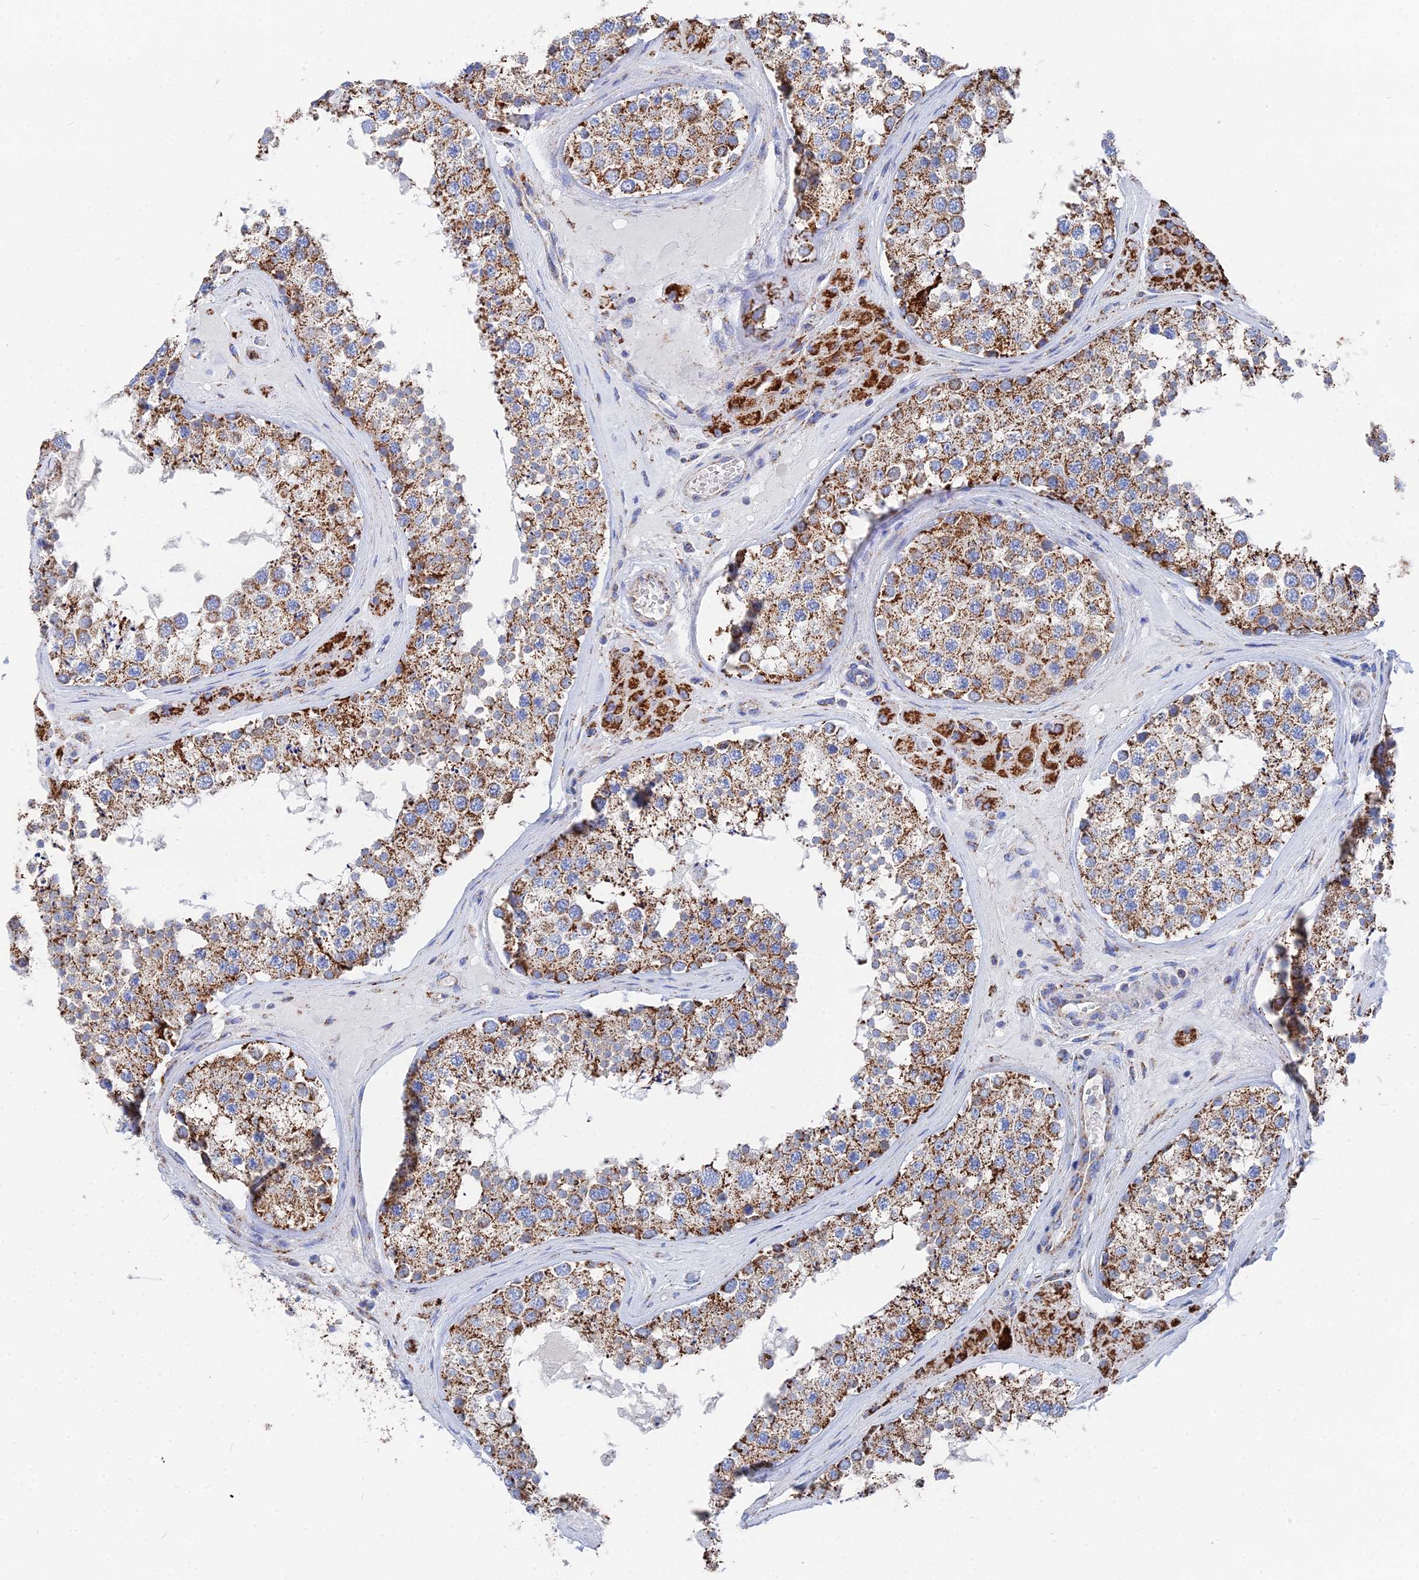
{"staining": {"intensity": "strong", "quantity": ">75%", "location": "cytoplasmic/membranous"}, "tissue": "testis", "cell_type": "Cells in seminiferous ducts", "image_type": "normal", "snomed": [{"axis": "morphology", "description": "Normal tissue, NOS"}, {"axis": "topography", "description": "Testis"}], "caption": "This histopathology image exhibits immunohistochemistry (IHC) staining of benign human testis, with high strong cytoplasmic/membranous expression in about >75% of cells in seminiferous ducts.", "gene": "IFT80", "patient": {"sex": "male", "age": 46}}